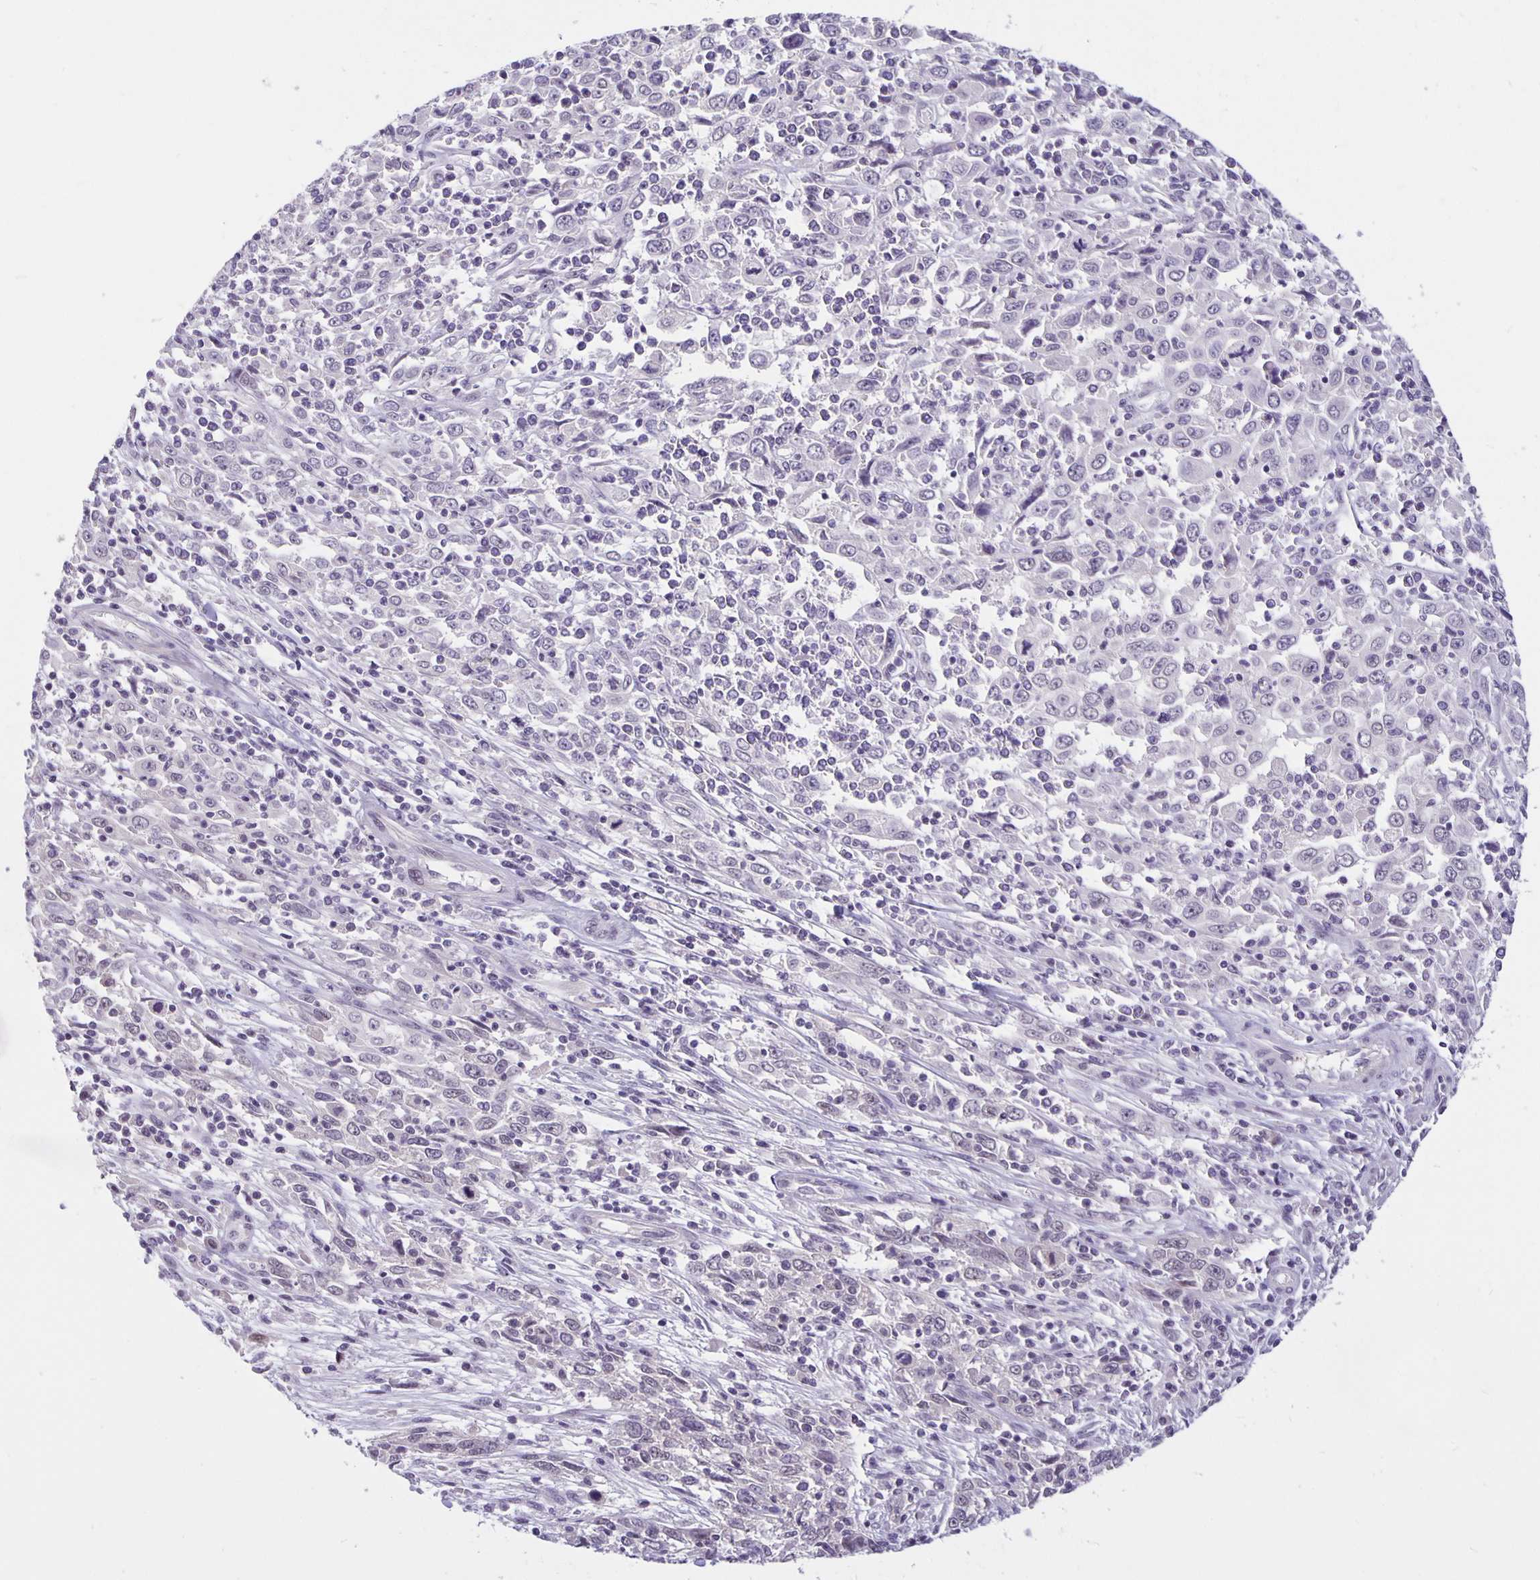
{"staining": {"intensity": "negative", "quantity": "none", "location": "none"}, "tissue": "cervical cancer", "cell_type": "Tumor cells", "image_type": "cancer", "snomed": [{"axis": "morphology", "description": "Adenocarcinoma, NOS"}, {"axis": "topography", "description": "Cervix"}], "caption": "Human cervical cancer (adenocarcinoma) stained for a protein using immunohistochemistry (IHC) exhibits no positivity in tumor cells.", "gene": "ARVCF", "patient": {"sex": "female", "age": 40}}